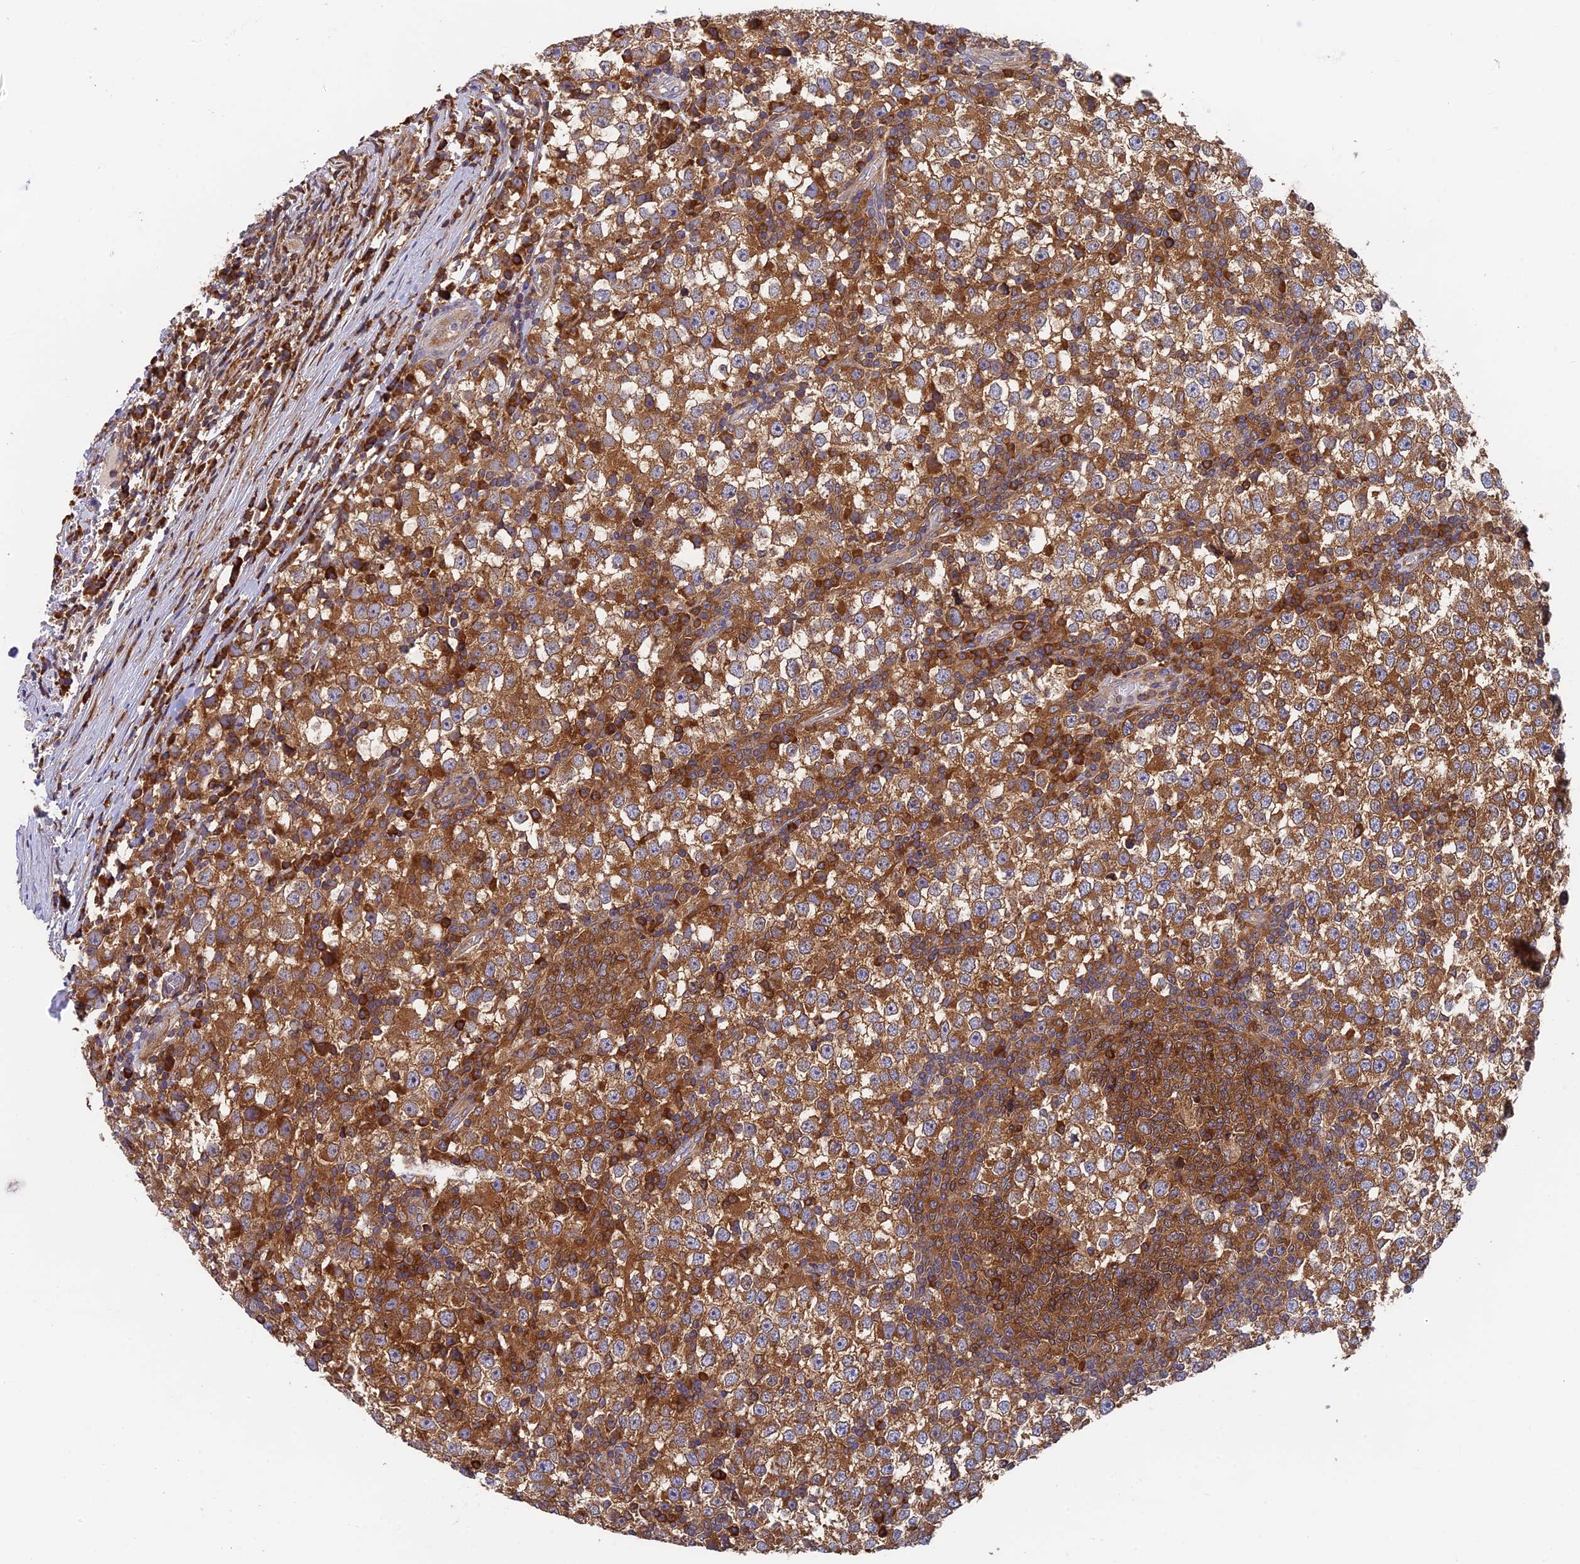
{"staining": {"intensity": "moderate", "quantity": ">75%", "location": "cytoplasmic/membranous"}, "tissue": "testis cancer", "cell_type": "Tumor cells", "image_type": "cancer", "snomed": [{"axis": "morphology", "description": "Seminoma, NOS"}, {"axis": "topography", "description": "Testis"}], "caption": "Tumor cells exhibit moderate cytoplasmic/membranous positivity in about >75% of cells in testis seminoma. (brown staining indicates protein expression, while blue staining denotes nuclei).", "gene": "IPO5", "patient": {"sex": "male", "age": 65}}